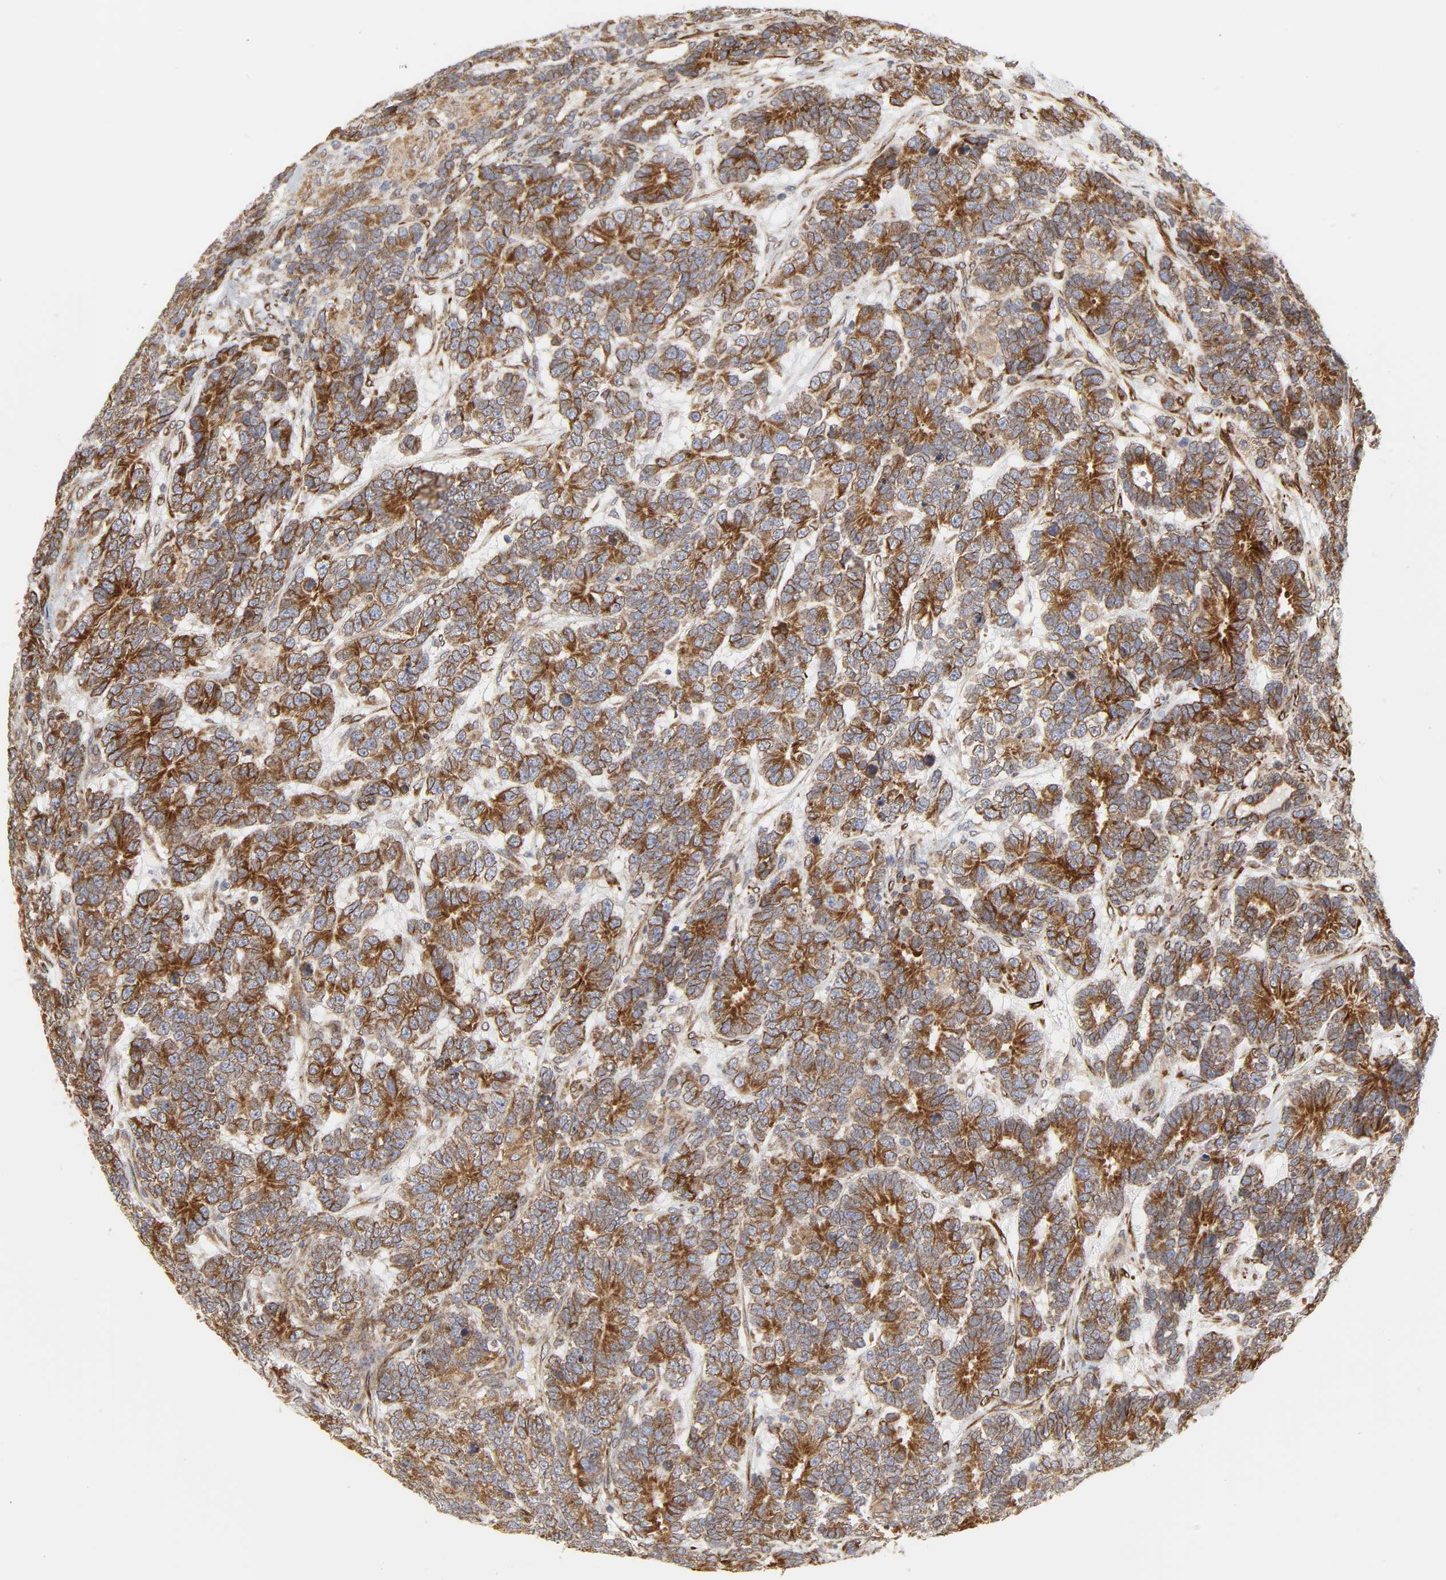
{"staining": {"intensity": "strong", "quantity": ">75%", "location": "cytoplasmic/membranous"}, "tissue": "testis cancer", "cell_type": "Tumor cells", "image_type": "cancer", "snomed": [{"axis": "morphology", "description": "Carcinoma, Embryonal, NOS"}, {"axis": "topography", "description": "Testis"}], "caption": "Testis embryonal carcinoma stained with a brown dye reveals strong cytoplasmic/membranous positive expression in about >75% of tumor cells.", "gene": "POR", "patient": {"sex": "male", "age": 26}}